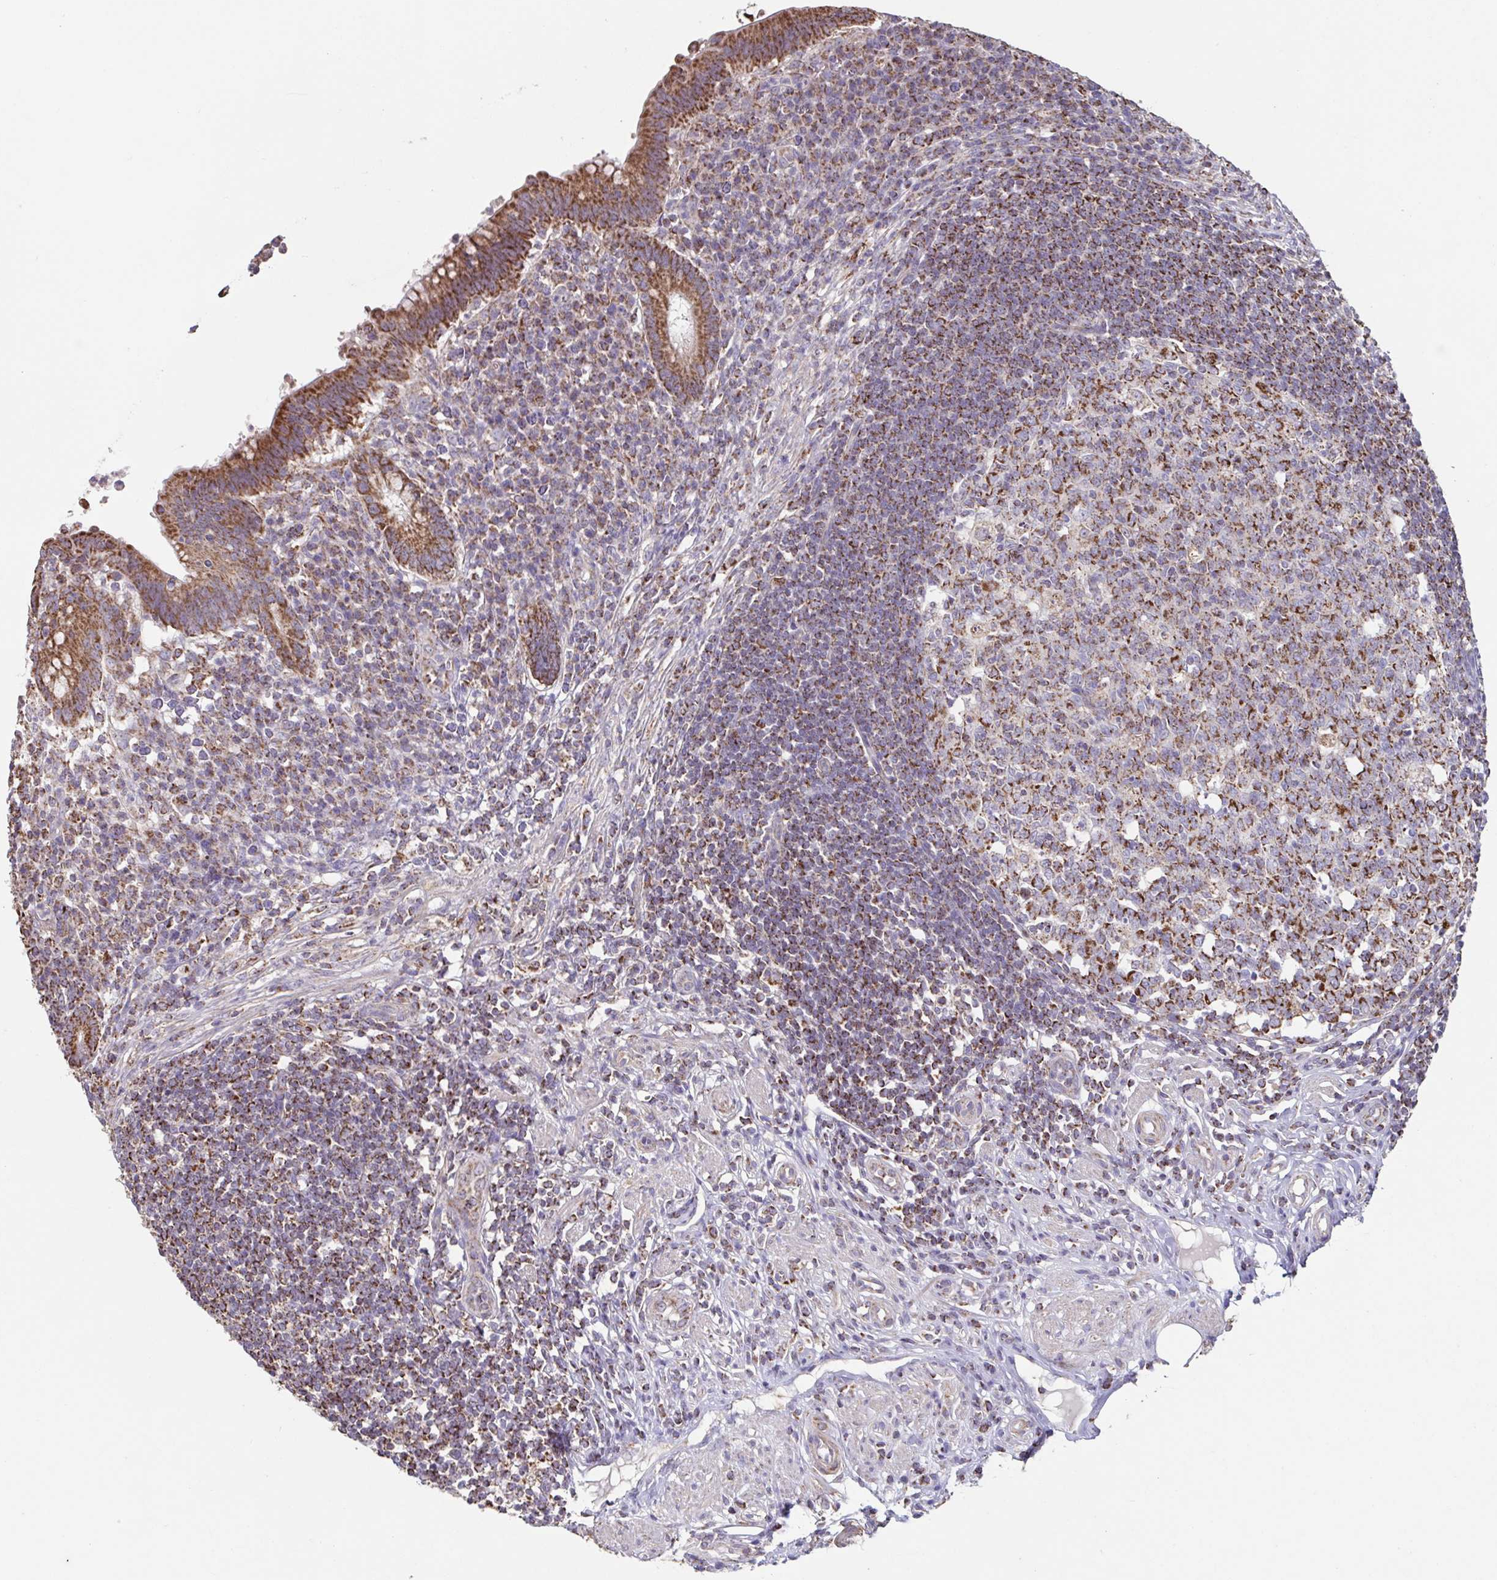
{"staining": {"intensity": "strong", "quantity": ">75%", "location": "cytoplasmic/membranous"}, "tissue": "appendix", "cell_type": "Glandular cells", "image_type": "normal", "snomed": [{"axis": "morphology", "description": "Normal tissue, NOS"}, {"axis": "topography", "description": "Appendix"}], "caption": "Glandular cells demonstrate high levels of strong cytoplasmic/membranous positivity in approximately >75% of cells in benign appendix.", "gene": "DIP2B", "patient": {"sex": "female", "age": 56}}